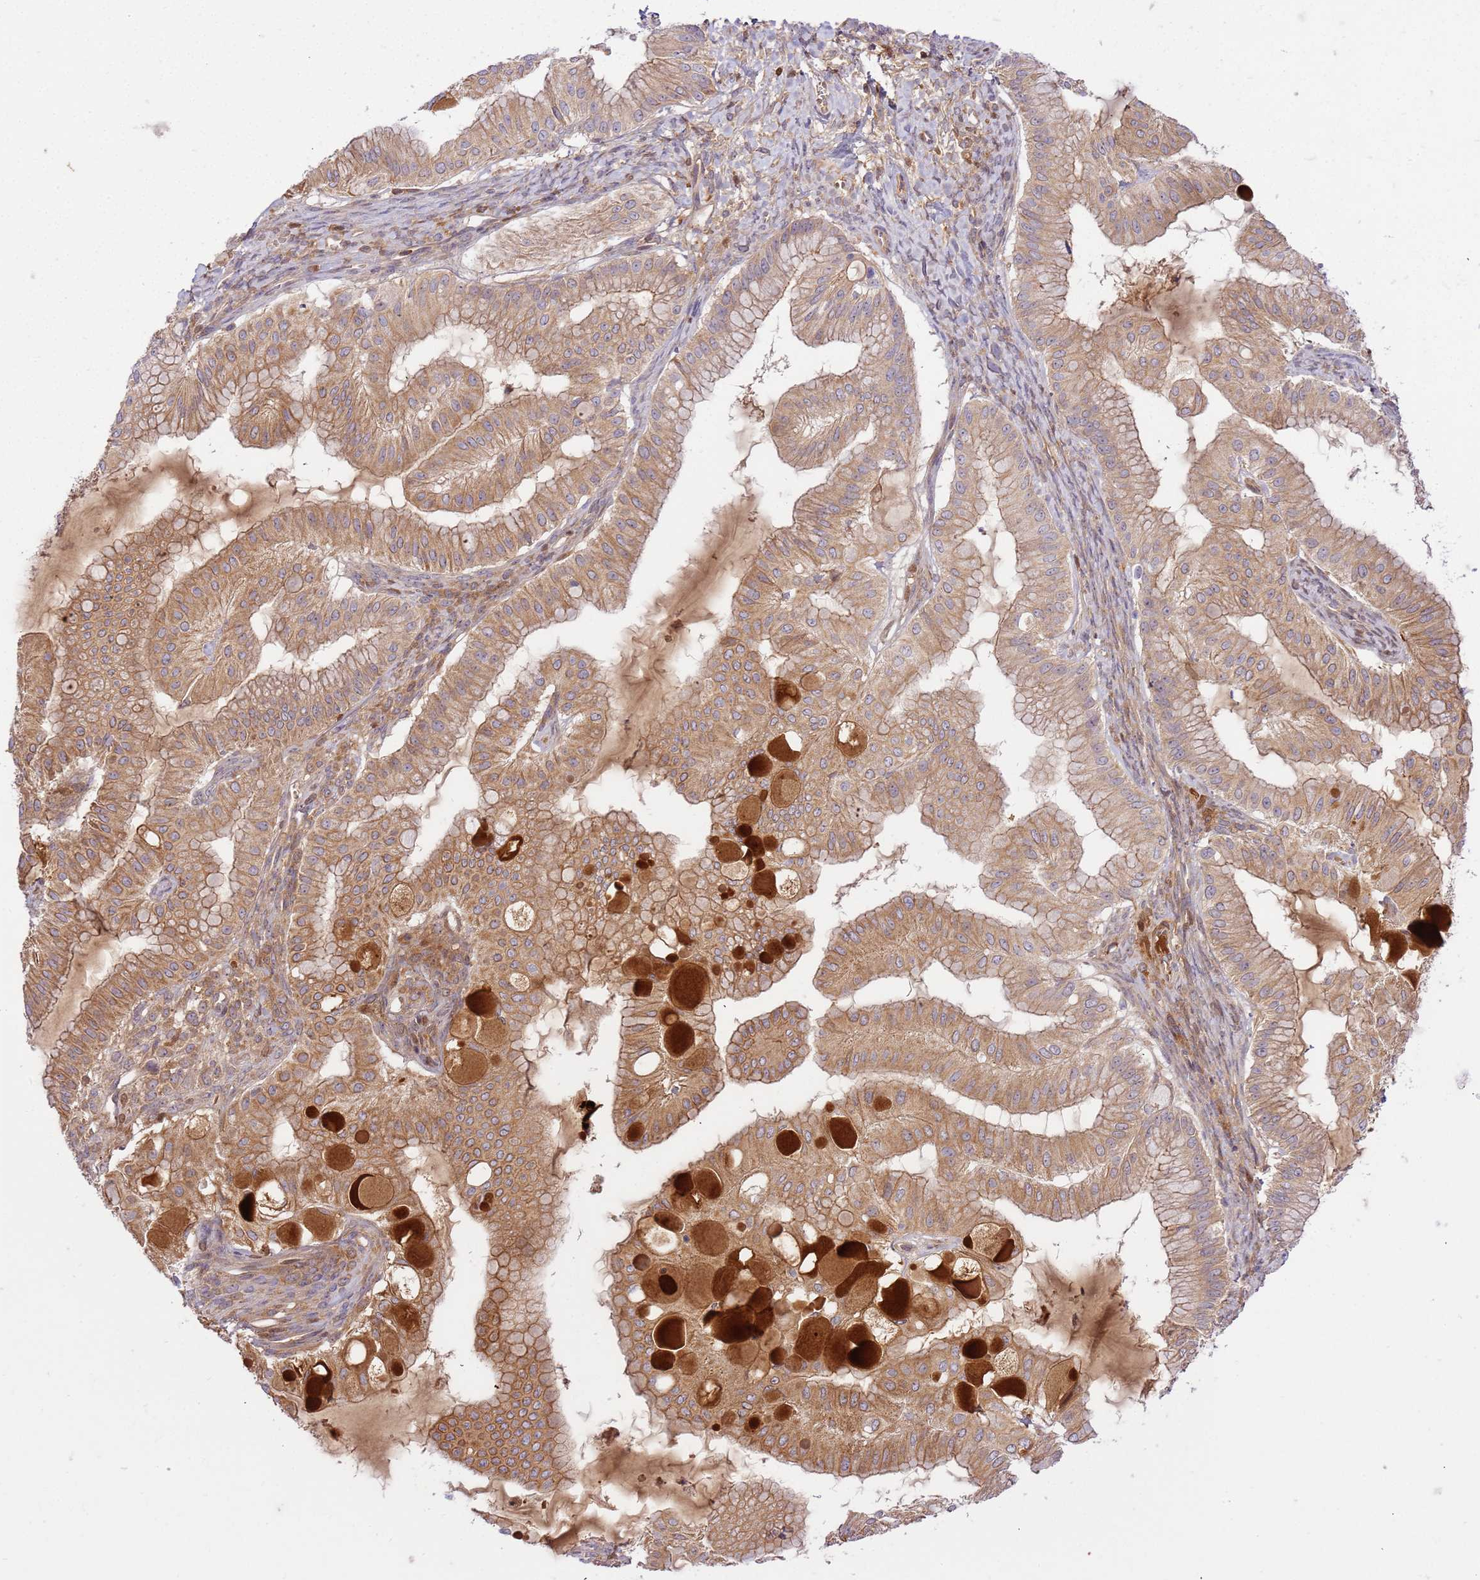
{"staining": {"intensity": "moderate", "quantity": ">75%", "location": "cytoplasmic/membranous"}, "tissue": "ovarian cancer", "cell_type": "Tumor cells", "image_type": "cancer", "snomed": [{"axis": "morphology", "description": "Cystadenocarcinoma, mucinous, NOS"}, {"axis": "topography", "description": "Ovary"}], "caption": "Moderate cytoplasmic/membranous protein staining is present in about >75% of tumor cells in ovarian mucinous cystadenocarcinoma. (DAB IHC with brightfield microscopy, high magnification).", "gene": "C8G", "patient": {"sex": "female", "age": 61}}